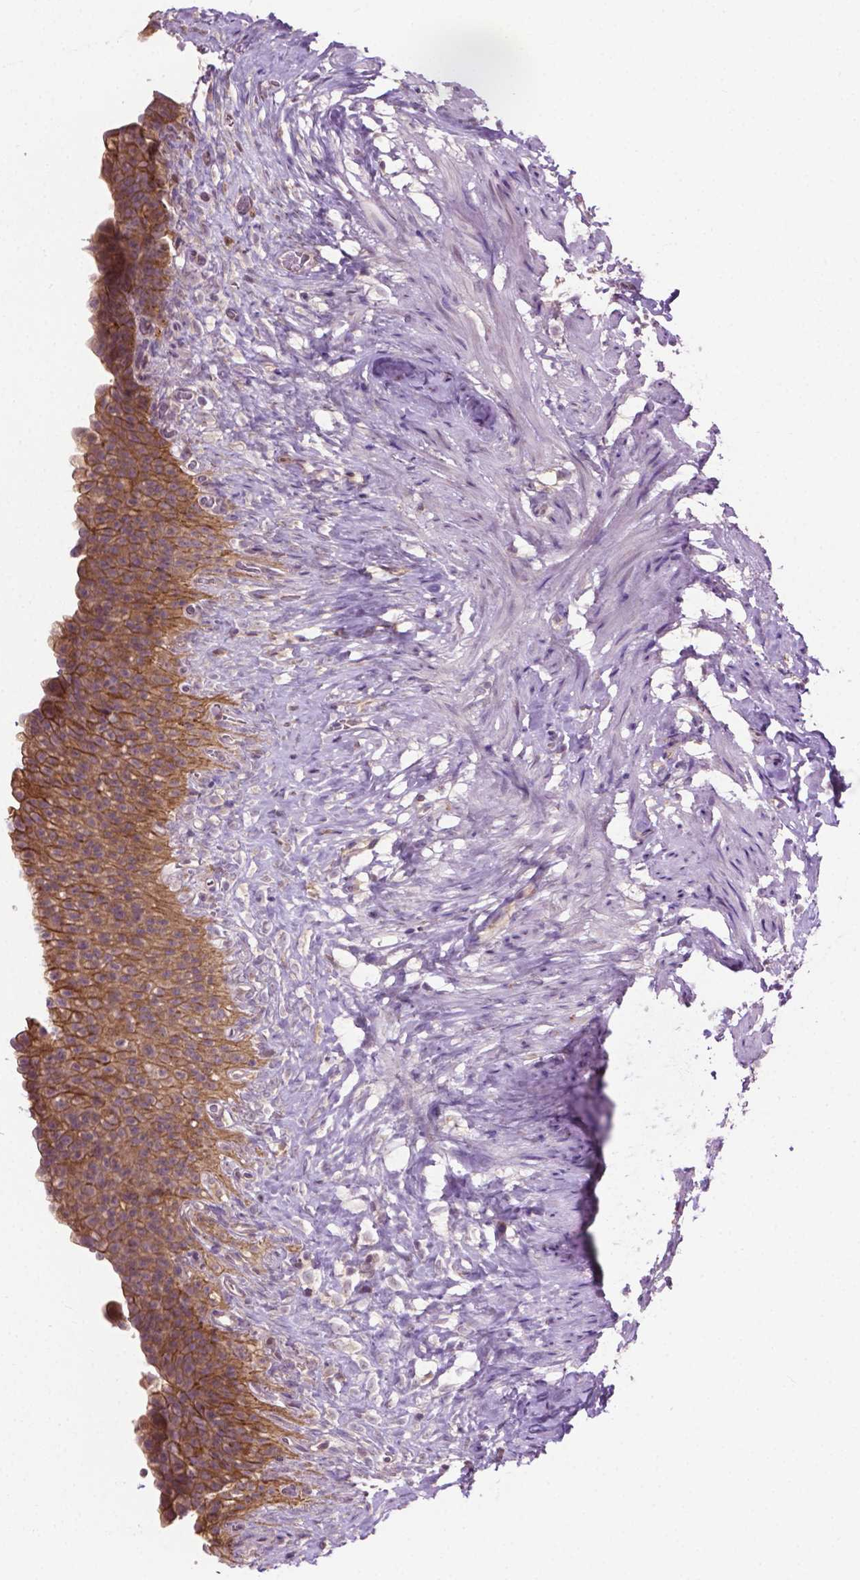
{"staining": {"intensity": "moderate", "quantity": ">75%", "location": "cytoplasmic/membranous"}, "tissue": "urinary bladder", "cell_type": "Urothelial cells", "image_type": "normal", "snomed": [{"axis": "morphology", "description": "Normal tissue, NOS"}, {"axis": "topography", "description": "Urinary bladder"}, {"axis": "topography", "description": "Prostate"}], "caption": "Brown immunohistochemical staining in unremarkable human urinary bladder displays moderate cytoplasmic/membranous staining in approximately >75% of urothelial cells.", "gene": "MZT1", "patient": {"sex": "male", "age": 76}}